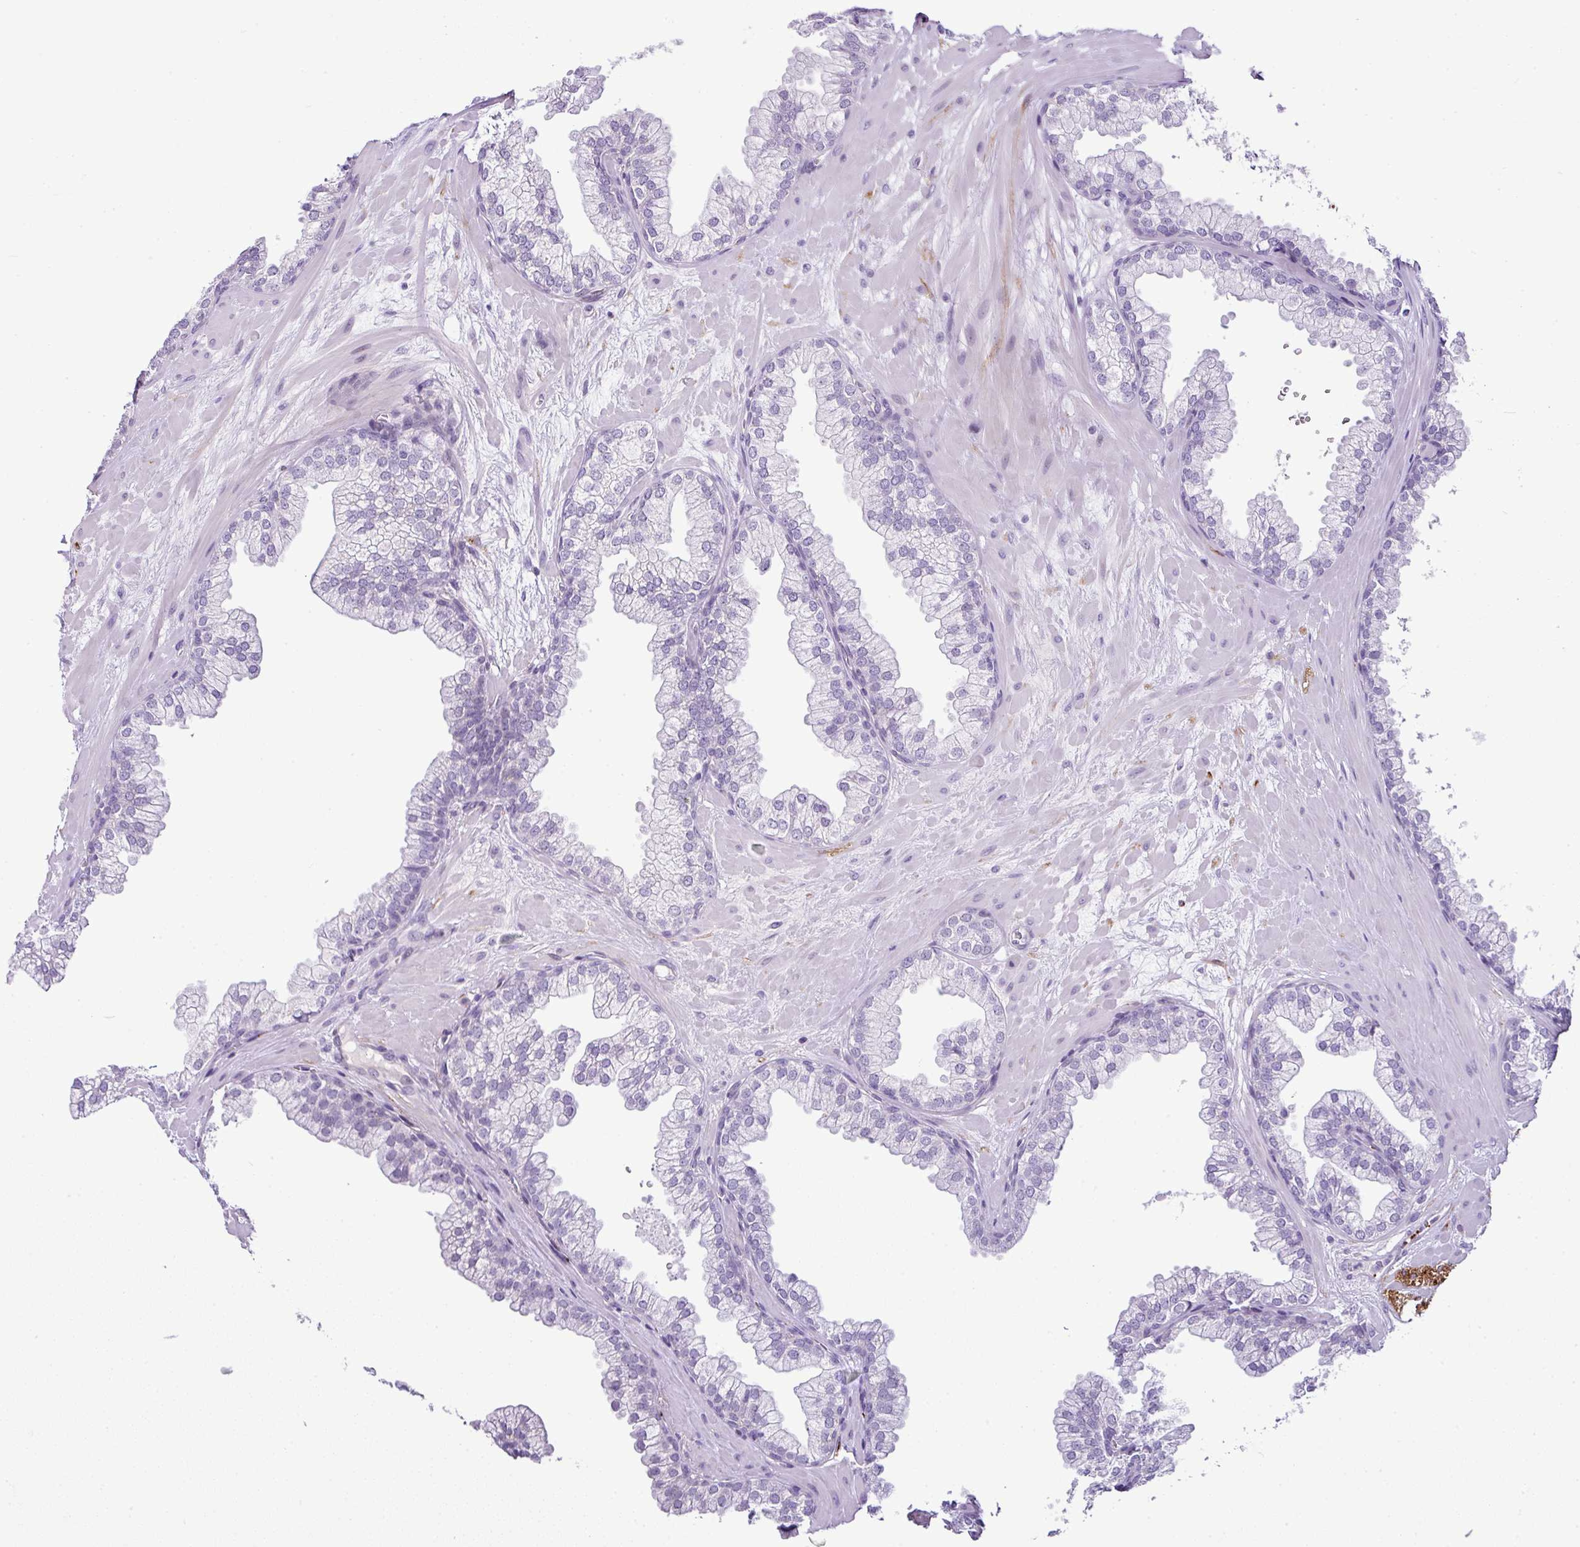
{"staining": {"intensity": "negative", "quantity": "none", "location": "none"}, "tissue": "prostate", "cell_type": "Glandular cells", "image_type": "normal", "snomed": [{"axis": "morphology", "description": "Normal tissue, NOS"}, {"axis": "topography", "description": "Prostate"}, {"axis": "topography", "description": "Peripheral nerve tissue"}], "caption": "High power microscopy micrograph of an immunohistochemistry image of benign prostate, revealing no significant staining in glandular cells. Brightfield microscopy of immunohistochemistry (IHC) stained with DAB (brown) and hematoxylin (blue), captured at high magnification.", "gene": "CMTM5", "patient": {"sex": "male", "age": 61}}